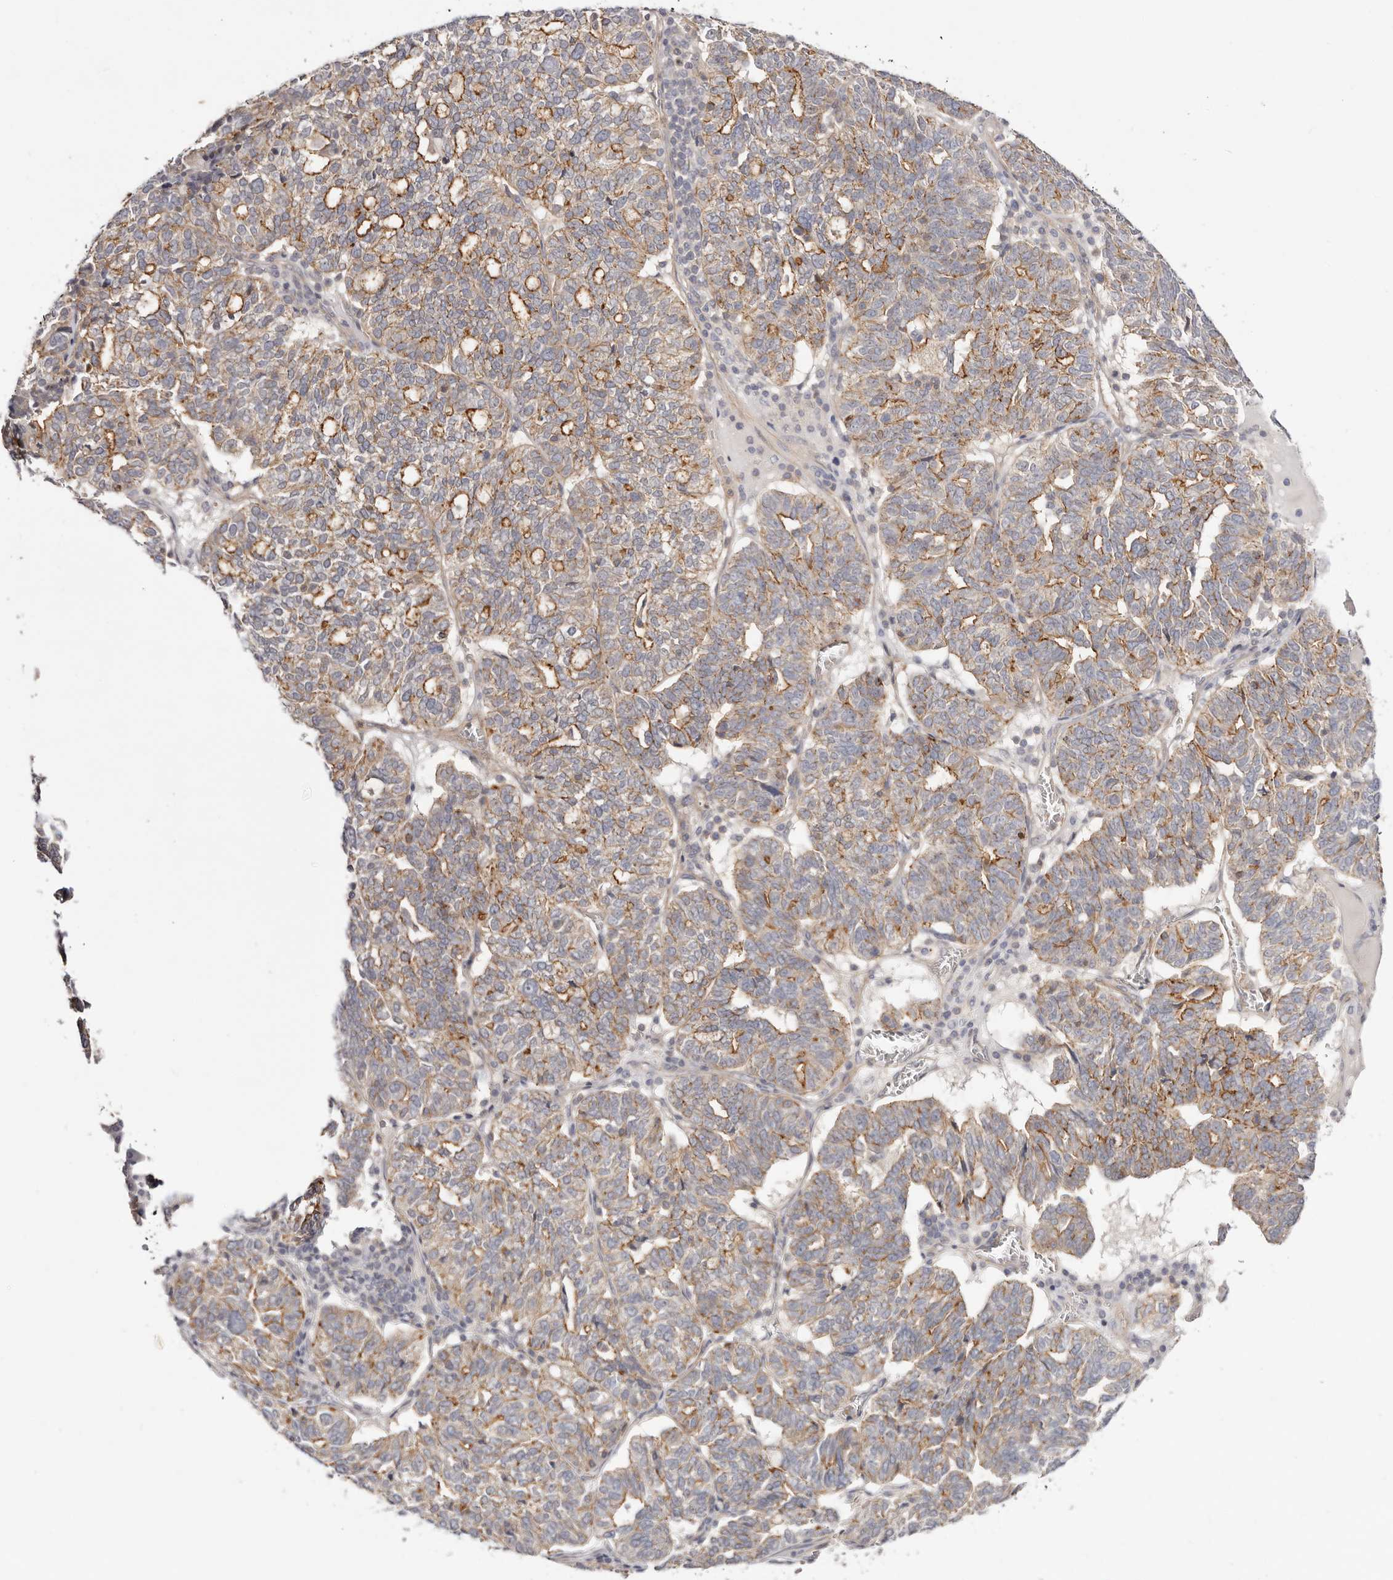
{"staining": {"intensity": "moderate", "quantity": ">75%", "location": "cytoplasmic/membranous"}, "tissue": "ovarian cancer", "cell_type": "Tumor cells", "image_type": "cancer", "snomed": [{"axis": "morphology", "description": "Cystadenocarcinoma, serous, NOS"}, {"axis": "topography", "description": "Ovary"}], "caption": "This photomicrograph demonstrates immunohistochemistry staining of human ovarian cancer, with medium moderate cytoplasmic/membranous positivity in approximately >75% of tumor cells.", "gene": "SLC35B2", "patient": {"sex": "female", "age": 59}}